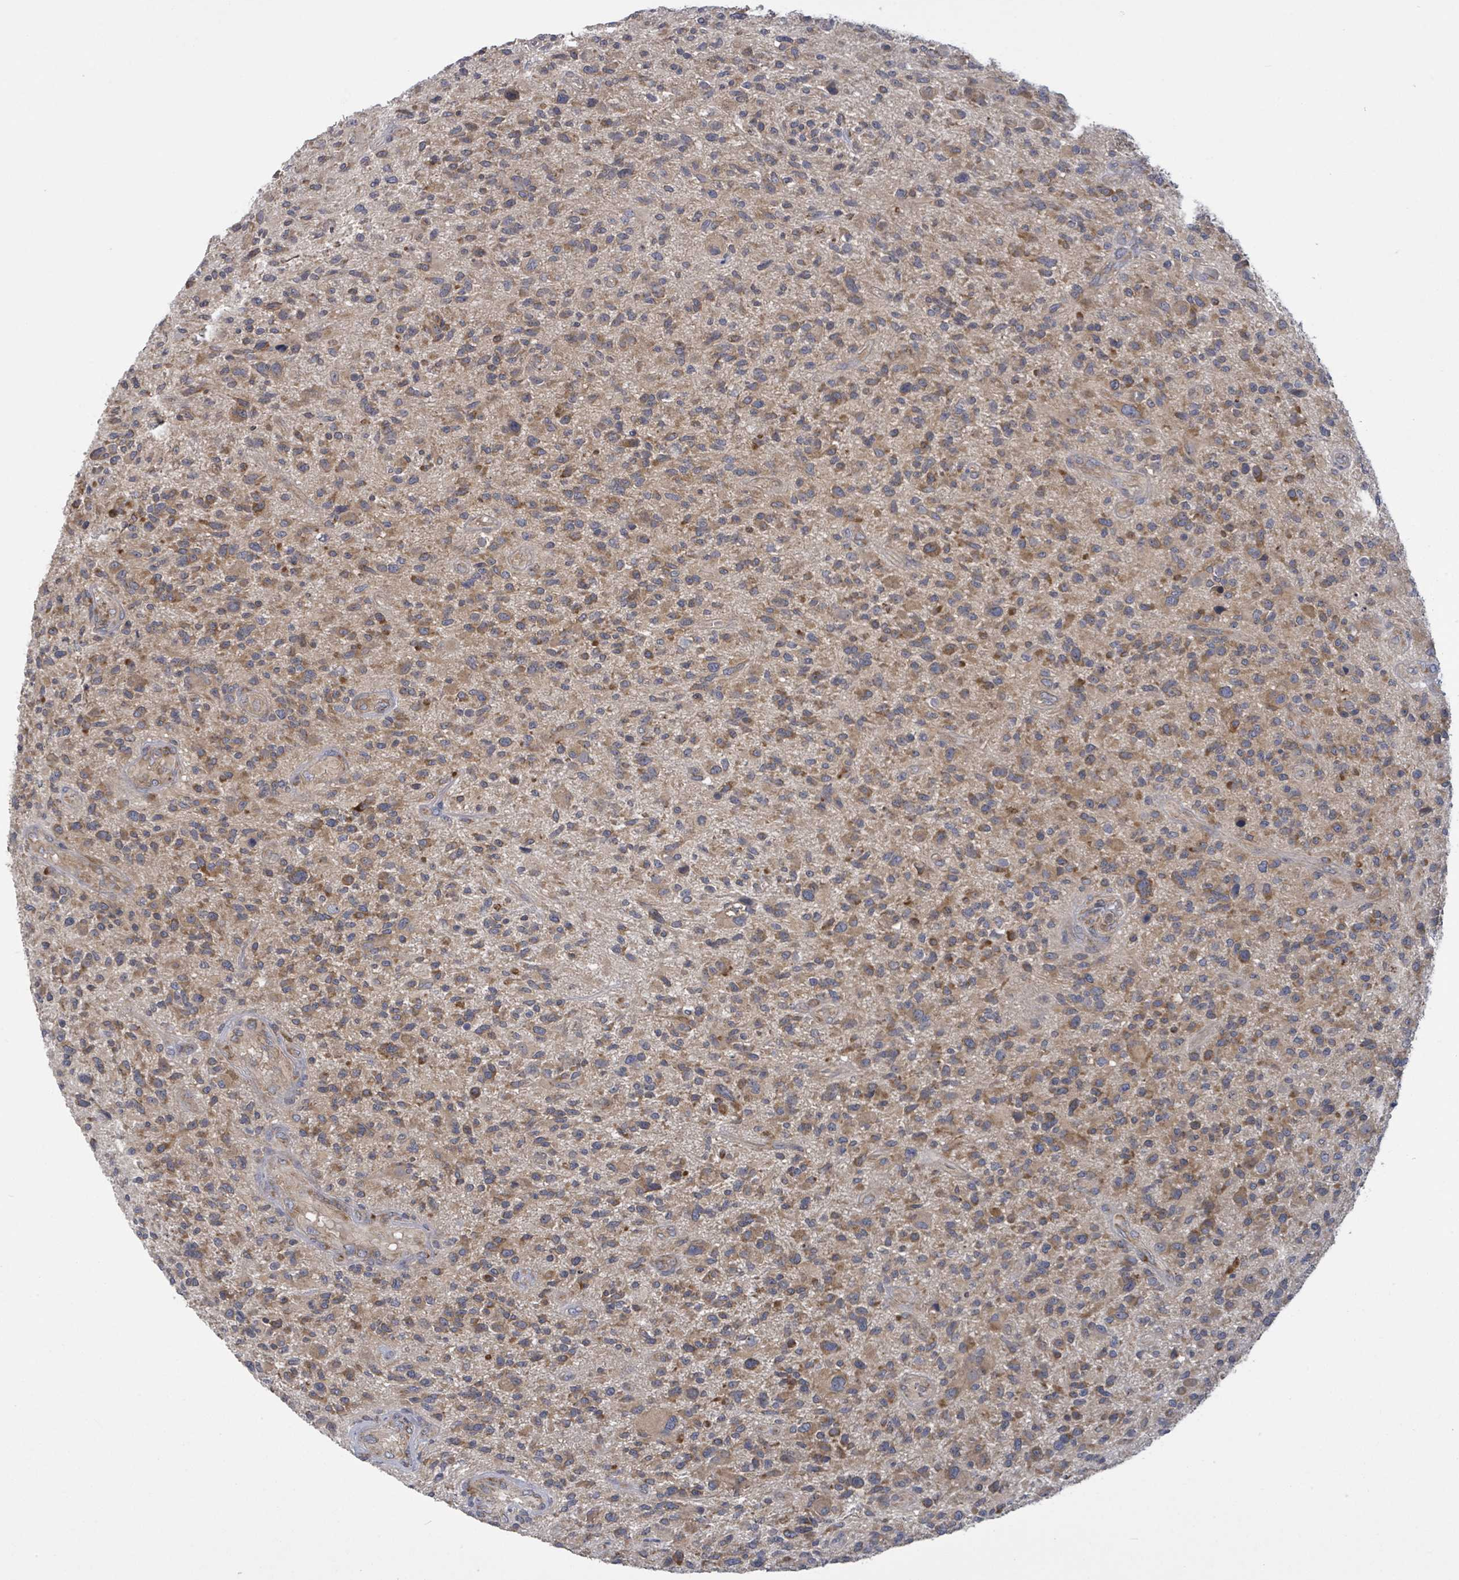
{"staining": {"intensity": "moderate", "quantity": ">75%", "location": "cytoplasmic/membranous"}, "tissue": "glioma", "cell_type": "Tumor cells", "image_type": "cancer", "snomed": [{"axis": "morphology", "description": "Glioma, malignant, High grade"}, {"axis": "topography", "description": "Brain"}], "caption": "A brown stain highlights moderate cytoplasmic/membranous staining of a protein in high-grade glioma (malignant) tumor cells.", "gene": "SERPINE3", "patient": {"sex": "male", "age": 47}}